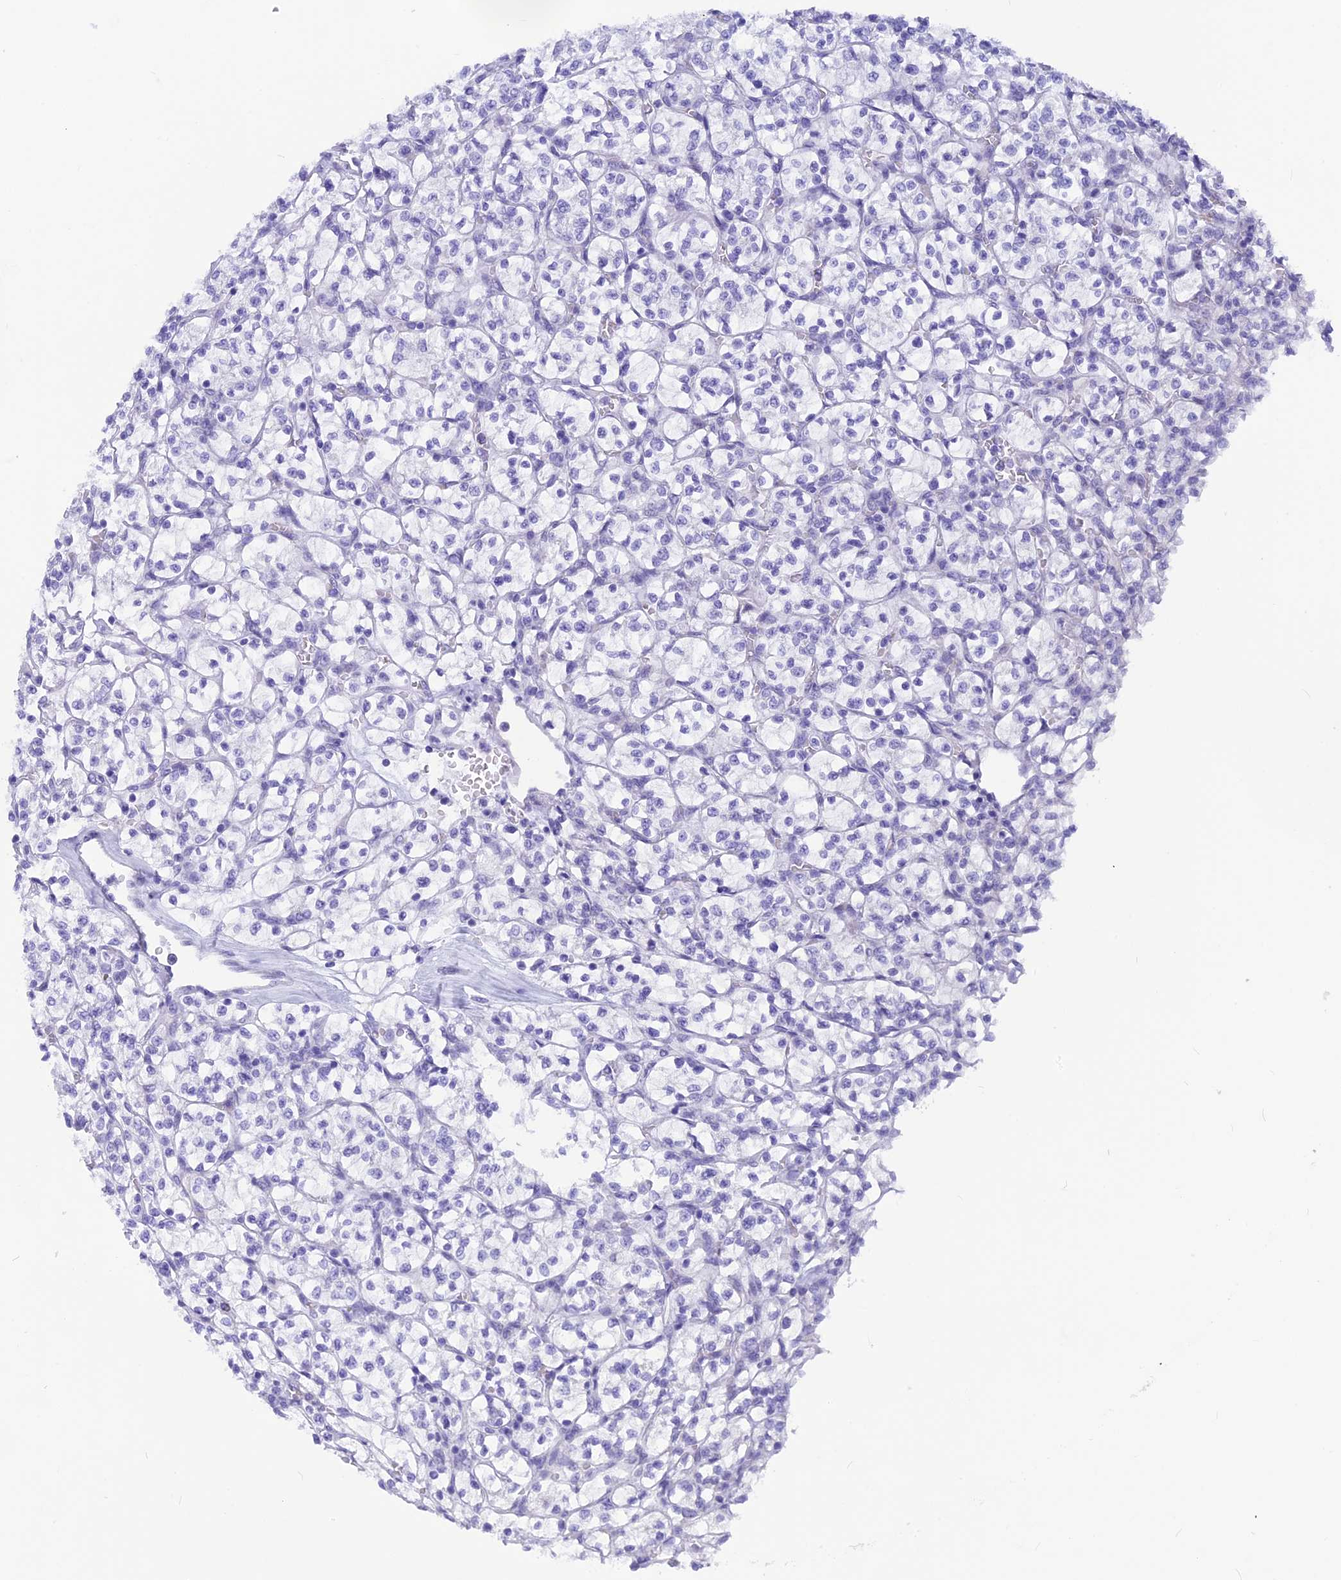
{"staining": {"intensity": "negative", "quantity": "none", "location": "none"}, "tissue": "renal cancer", "cell_type": "Tumor cells", "image_type": "cancer", "snomed": [{"axis": "morphology", "description": "Adenocarcinoma, NOS"}, {"axis": "topography", "description": "Kidney"}], "caption": "This histopathology image is of renal cancer (adenocarcinoma) stained with immunohistochemistry to label a protein in brown with the nuclei are counter-stained blue. There is no positivity in tumor cells.", "gene": "GNGT2", "patient": {"sex": "female", "age": 64}}